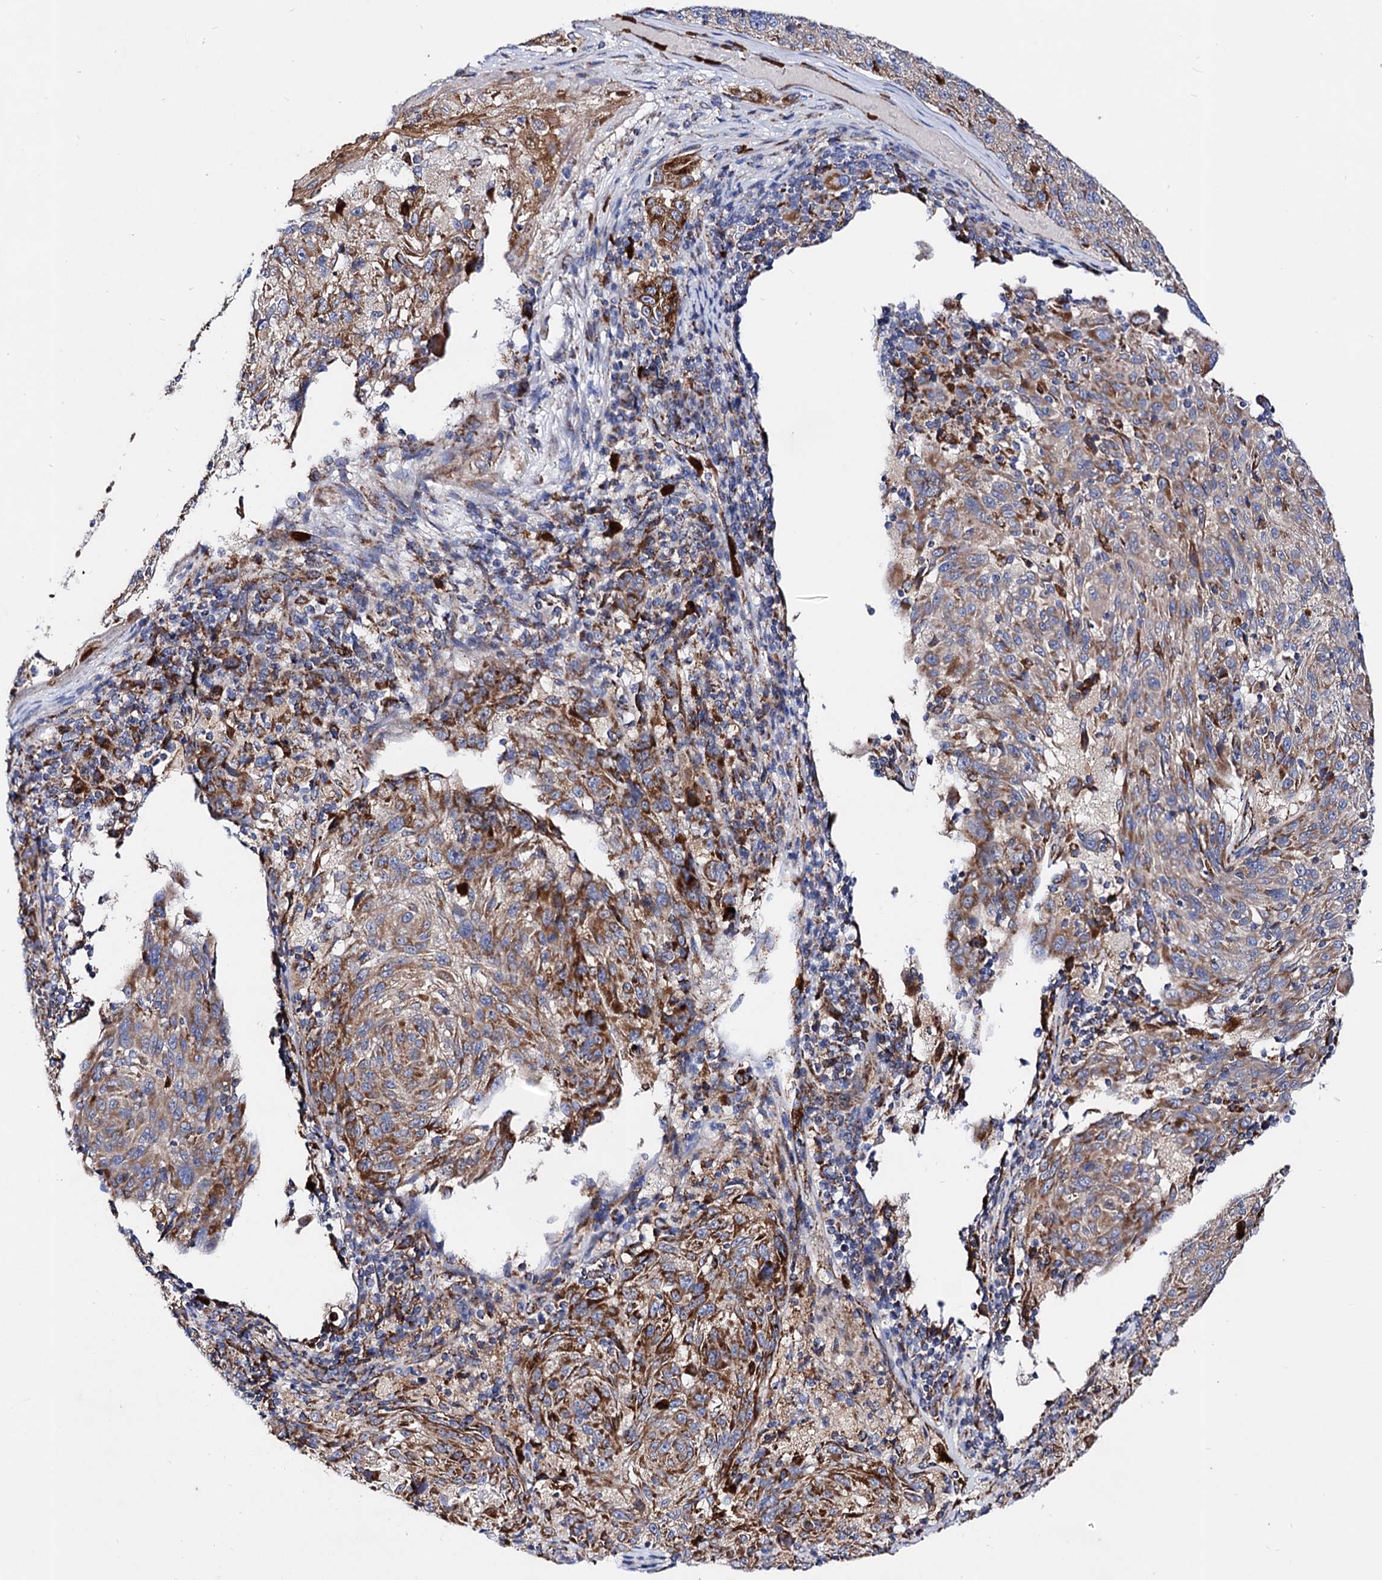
{"staining": {"intensity": "moderate", "quantity": ">75%", "location": "cytoplasmic/membranous"}, "tissue": "melanoma", "cell_type": "Tumor cells", "image_type": "cancer", "snomed": [{"axis": "morphology", "description": "Malignant melanoma, NOS"}, {"axis": "topography", "description": "Skin"}], "caption": "This micrograph shows immunohistochemistry (IHC) staining of melanoma, with medium moderate cytoplasmic/membranous staining in approximately >75% of tumor cells.", "gene": "ACAD9", "patient": {"sex": "male", "age": 53}}